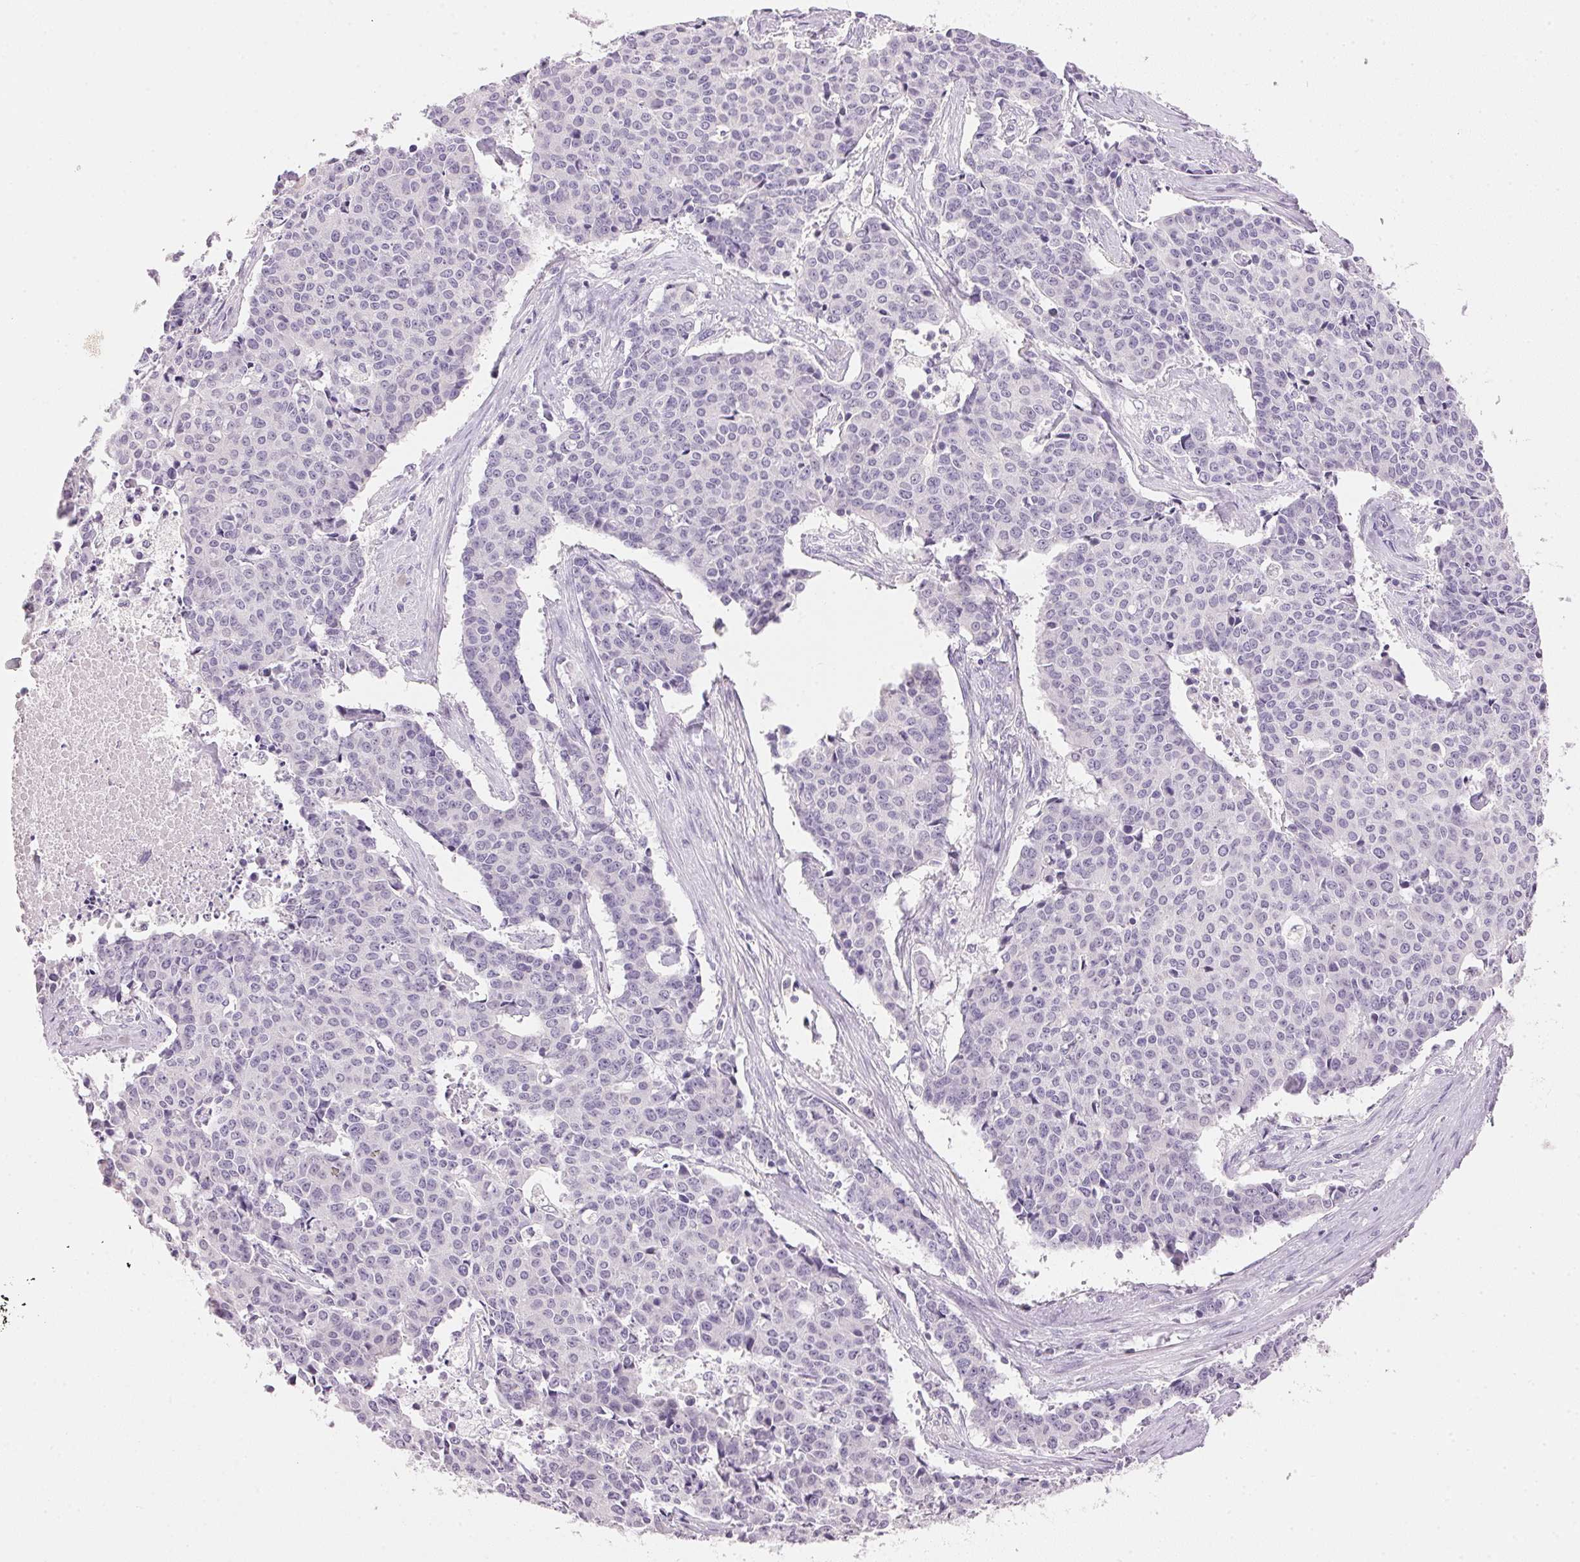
{"staining": {"intensity": "negative", "quantity": "none", "location": "none"}, "tissue": "cervical cancer", "cell_type": "Tumor cells", "image_type": "cancer", "snomed": [{"axis": "morphology", "description": "Squamous cell carcinoma, NOS"}, {"axis": "topography", "description": "Cervix"}], "caption": "DAB (3,3'-diaminobenzidine) immunohistochemical staining of human cervical cancer (squamous cell carcinoma) demonstrates no significant positivity in tumor cells. (DAB (3,3'-diaminobenzidine) immunohistochemistry (IHC) with hematoxylin counter stain).", "gene": "IGFBP1", "patient": {"sex": "female", "age": 28}}